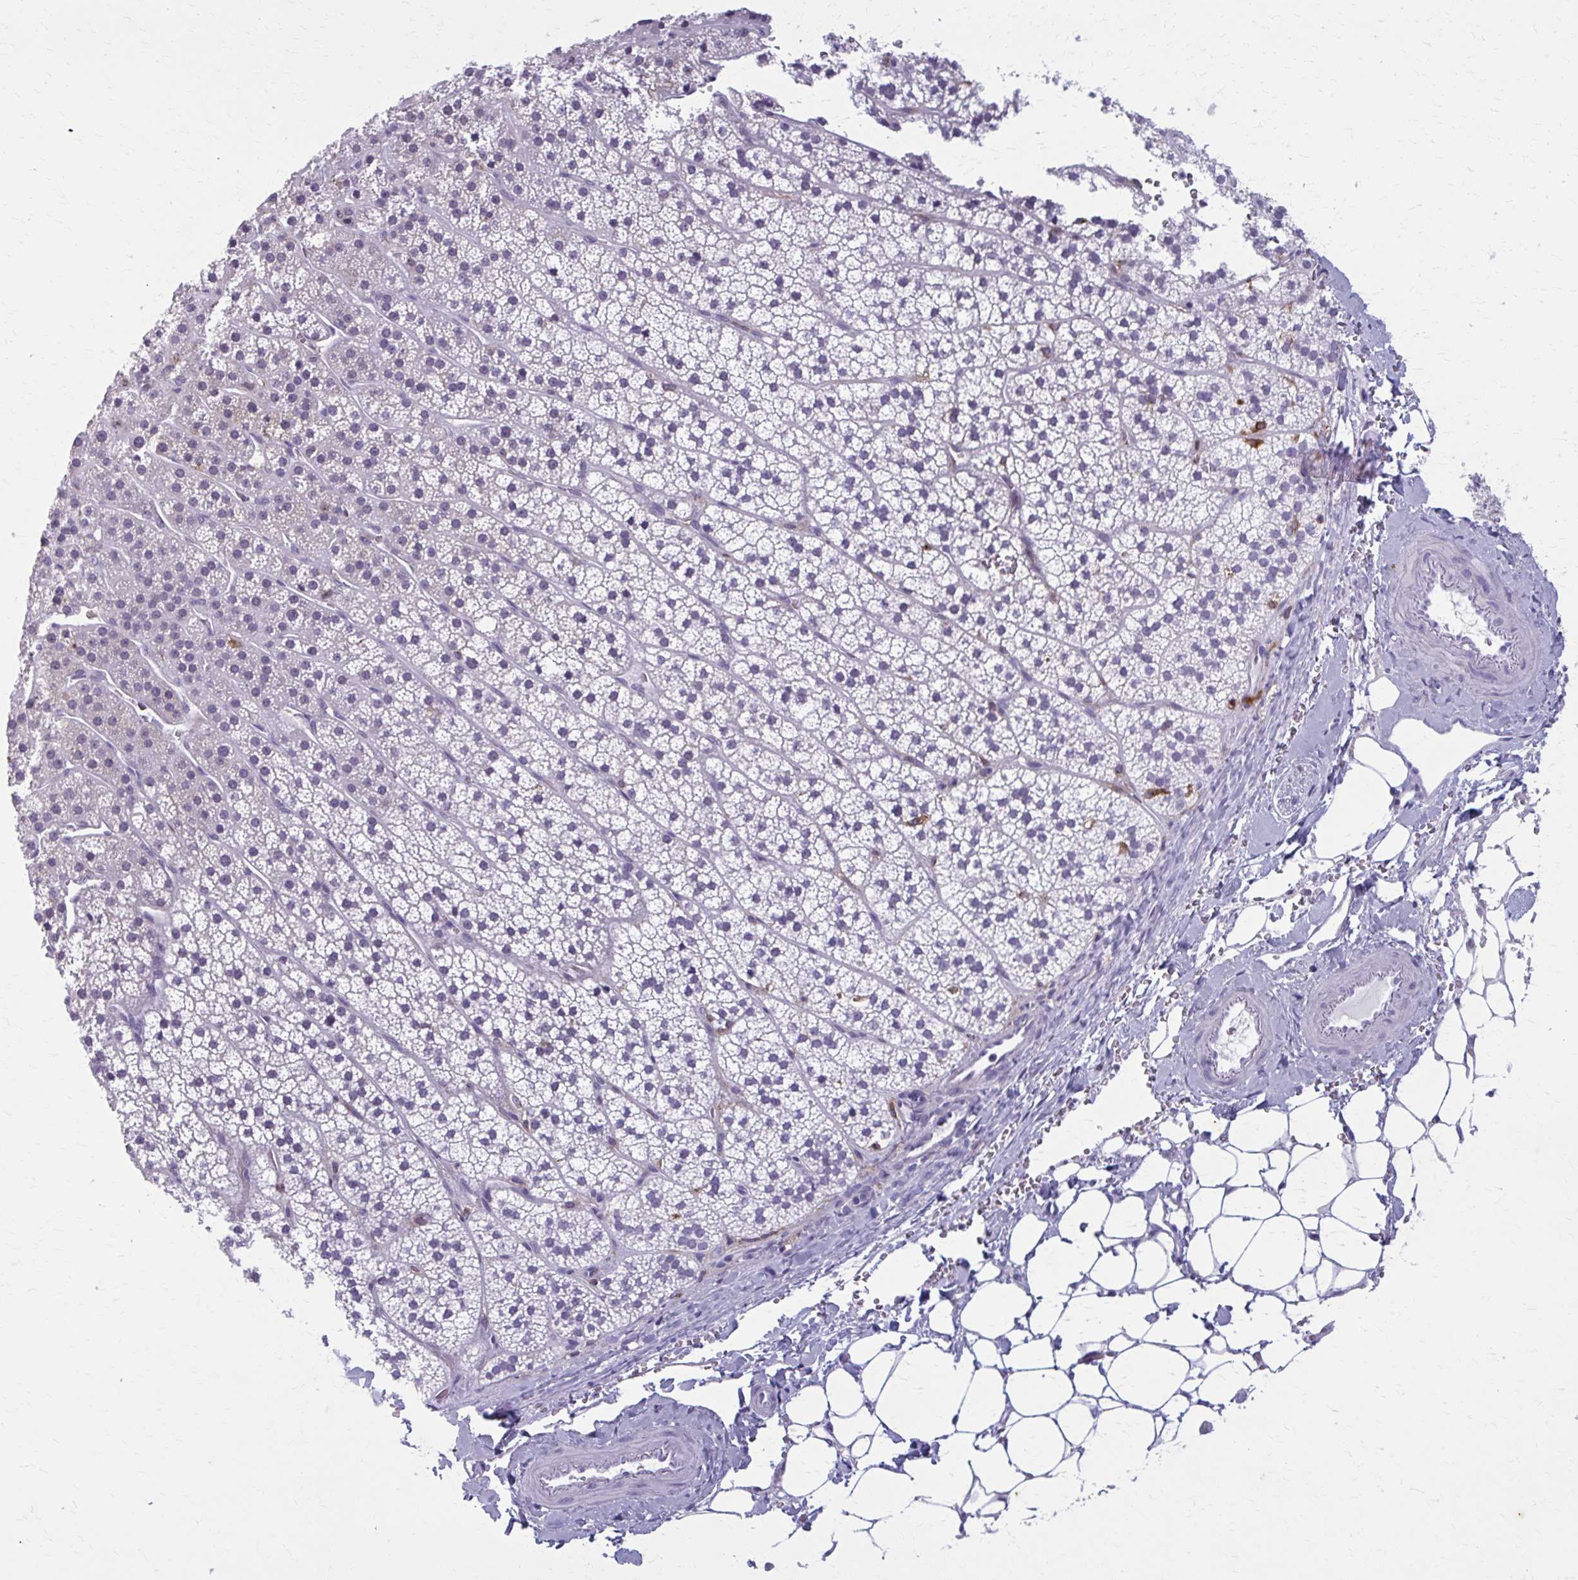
{"staining": {"intensity": "negative", "quantity": "none", "location": "none"}, "tissue": "adrenal gland", "cell_type": "Glandular cells", "image_type": "normal", "snomed": [{"axis": "morphology", "description": "Normal tissue, NOS"}, {"axis": "topography", "description": "Adrenal gland"}], "caption": "A photomicrograph of adrenal gland stained for a protein exhibits no brown staining in glandular cells.", "gene": "CARD9", "patient": {"sex": "male", "age": 53}}